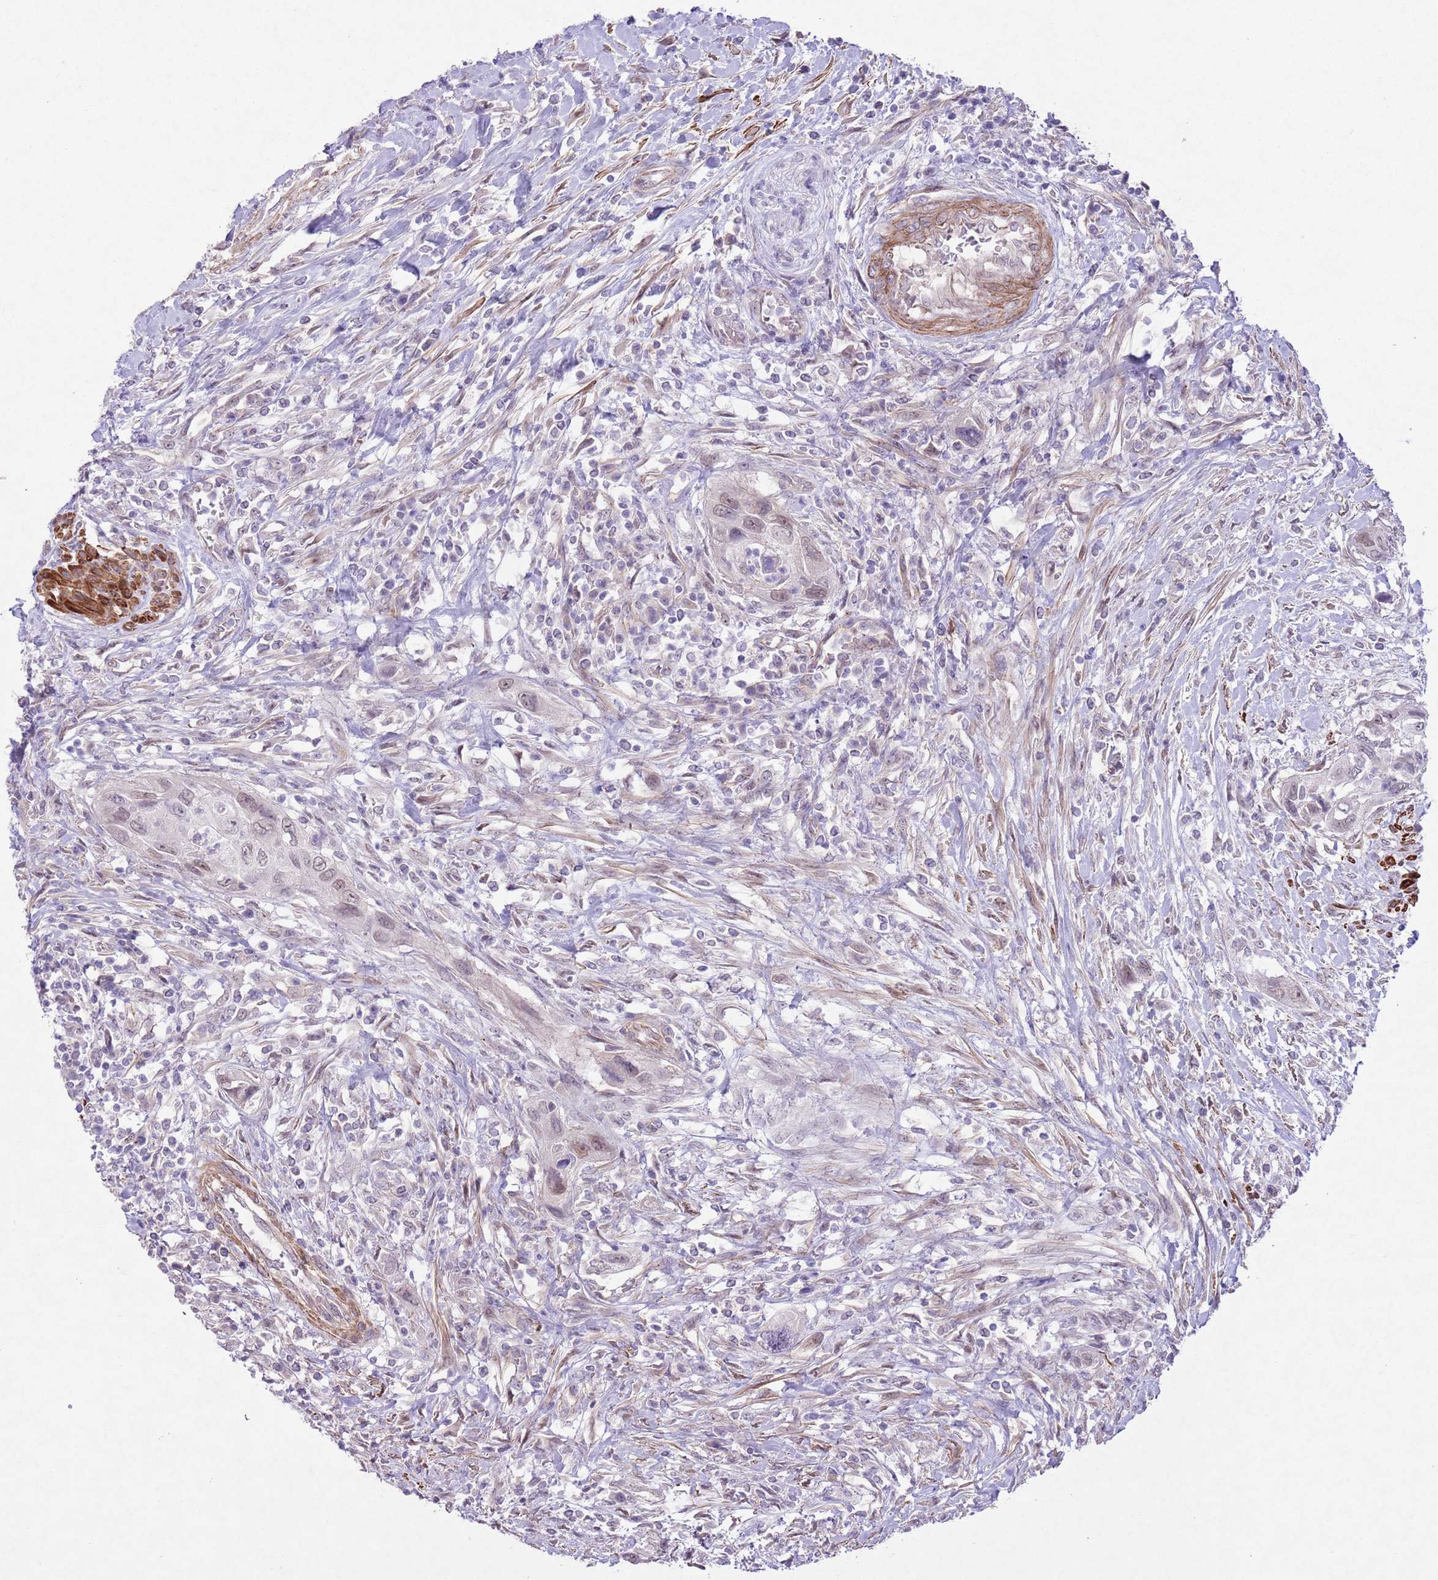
{"staining": {"intensity": "weak", "quantity": "25%-75%", "location": "nuclear"}, "tissue": "urothelial cancer", "cell_type": "Tumor cells", "image_type": "cancer", "snomed": [{"axis": "morphology", "description": "Urothelial carcinoma, High grade"}, {"axis": "topography", "description": "Urinary bladder"}], "caption": "A brown stain labels weak nuclear staining of a protein in human high-grade urothelial carcinoma tumor cells. (IHC, brightfield microscopy, high magnification).", "gene": "CCNI", "patient": {"sex": "female", "age": 60}}